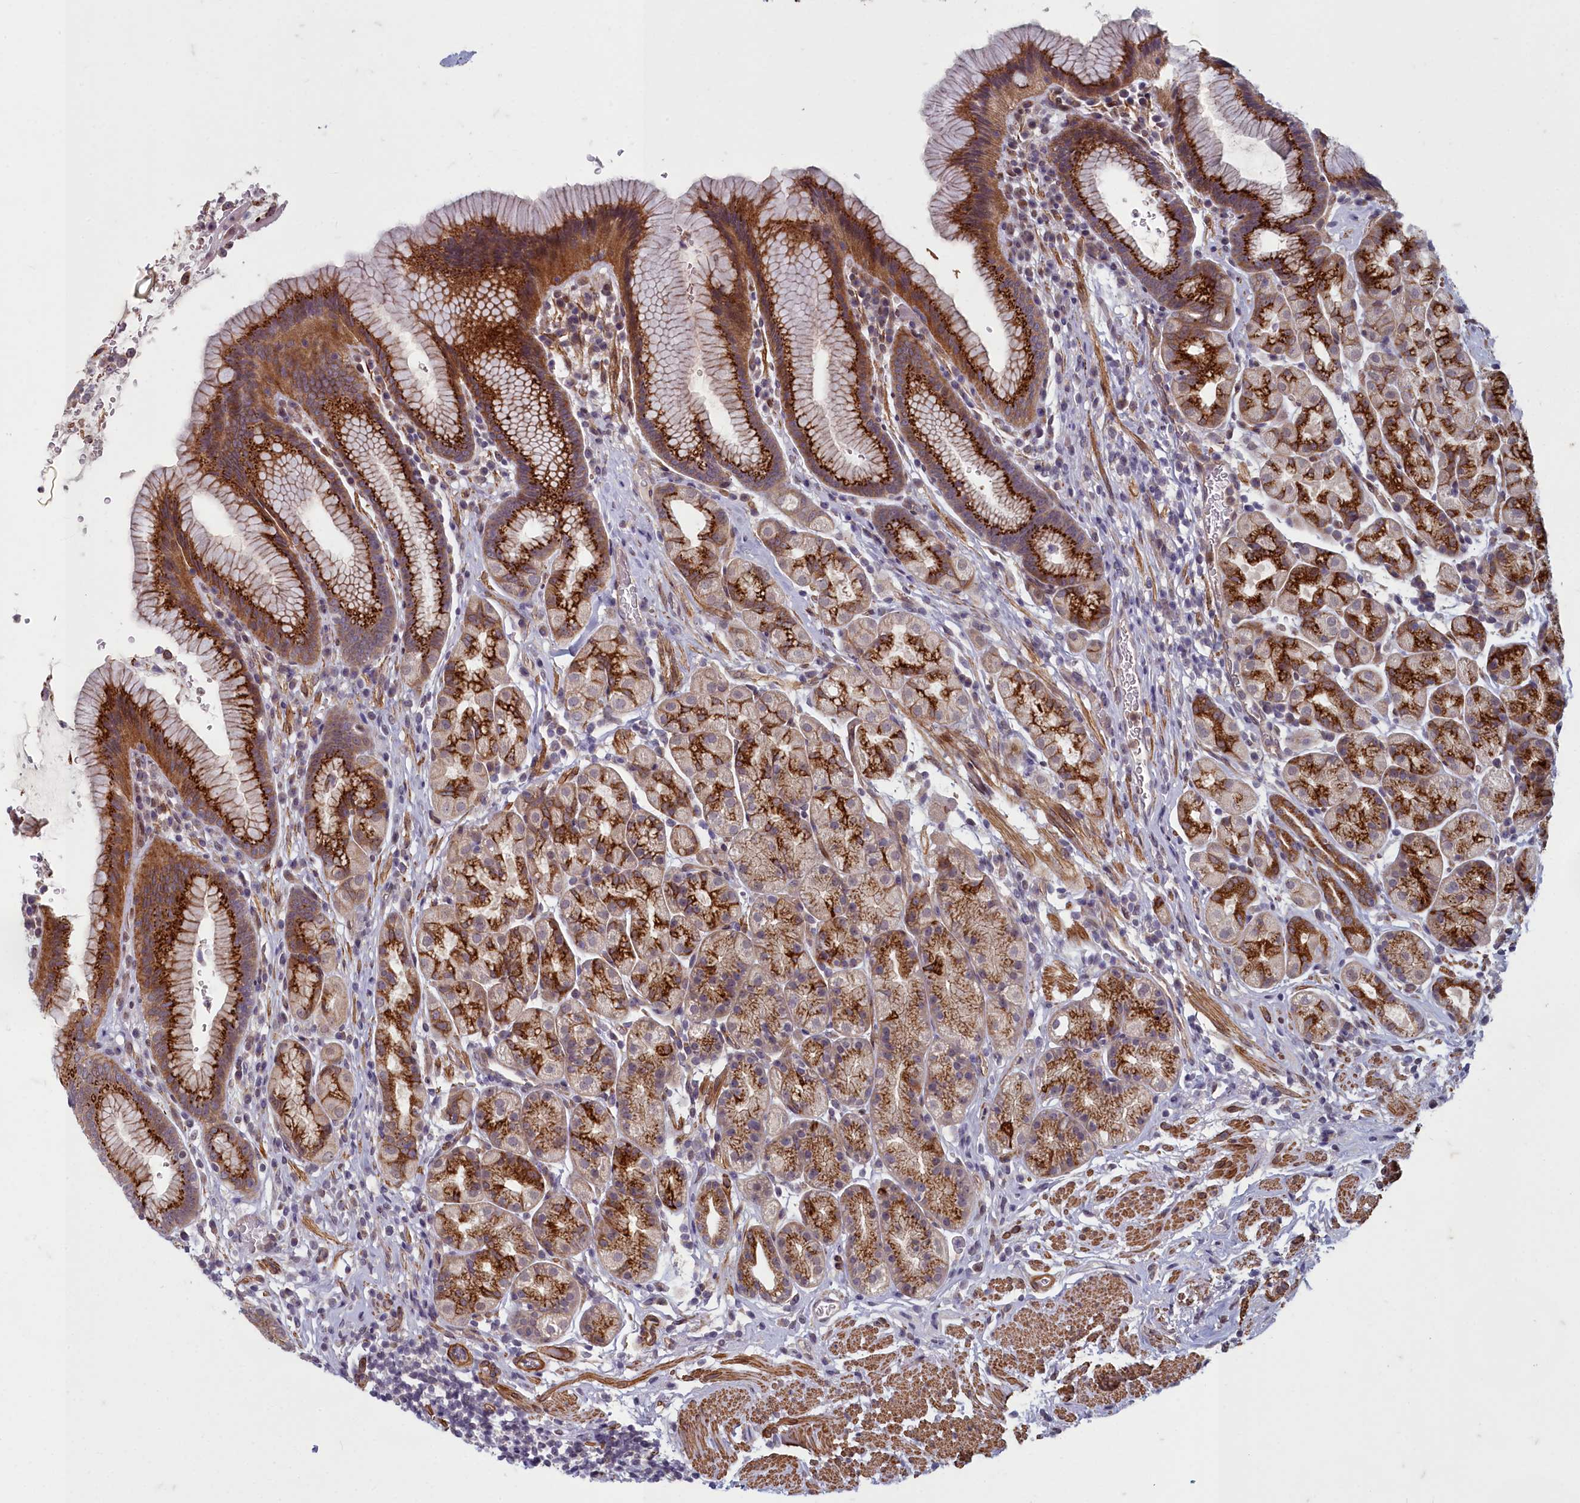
{"staining": {"intensity": "strong", "quantity": ">75%", "location": "cytoplasmic/membranous"}, "tissue": "stomach", "cell_type": "Glandular cells", "image_type": "normal", "snomed": [{"axis": "morphology", "description": "Normal tissue, NOS"}, {"axis": "topography", "description": "Stomach"}], "caption": "Unremarkable stomach reveals strong cytoplasmic/membranous expression in approximately >75% of glandular cells, visualized by immunohistochemistry.", "gene": "ZNF626", "patient": {"sex": "male", "age": 63}}